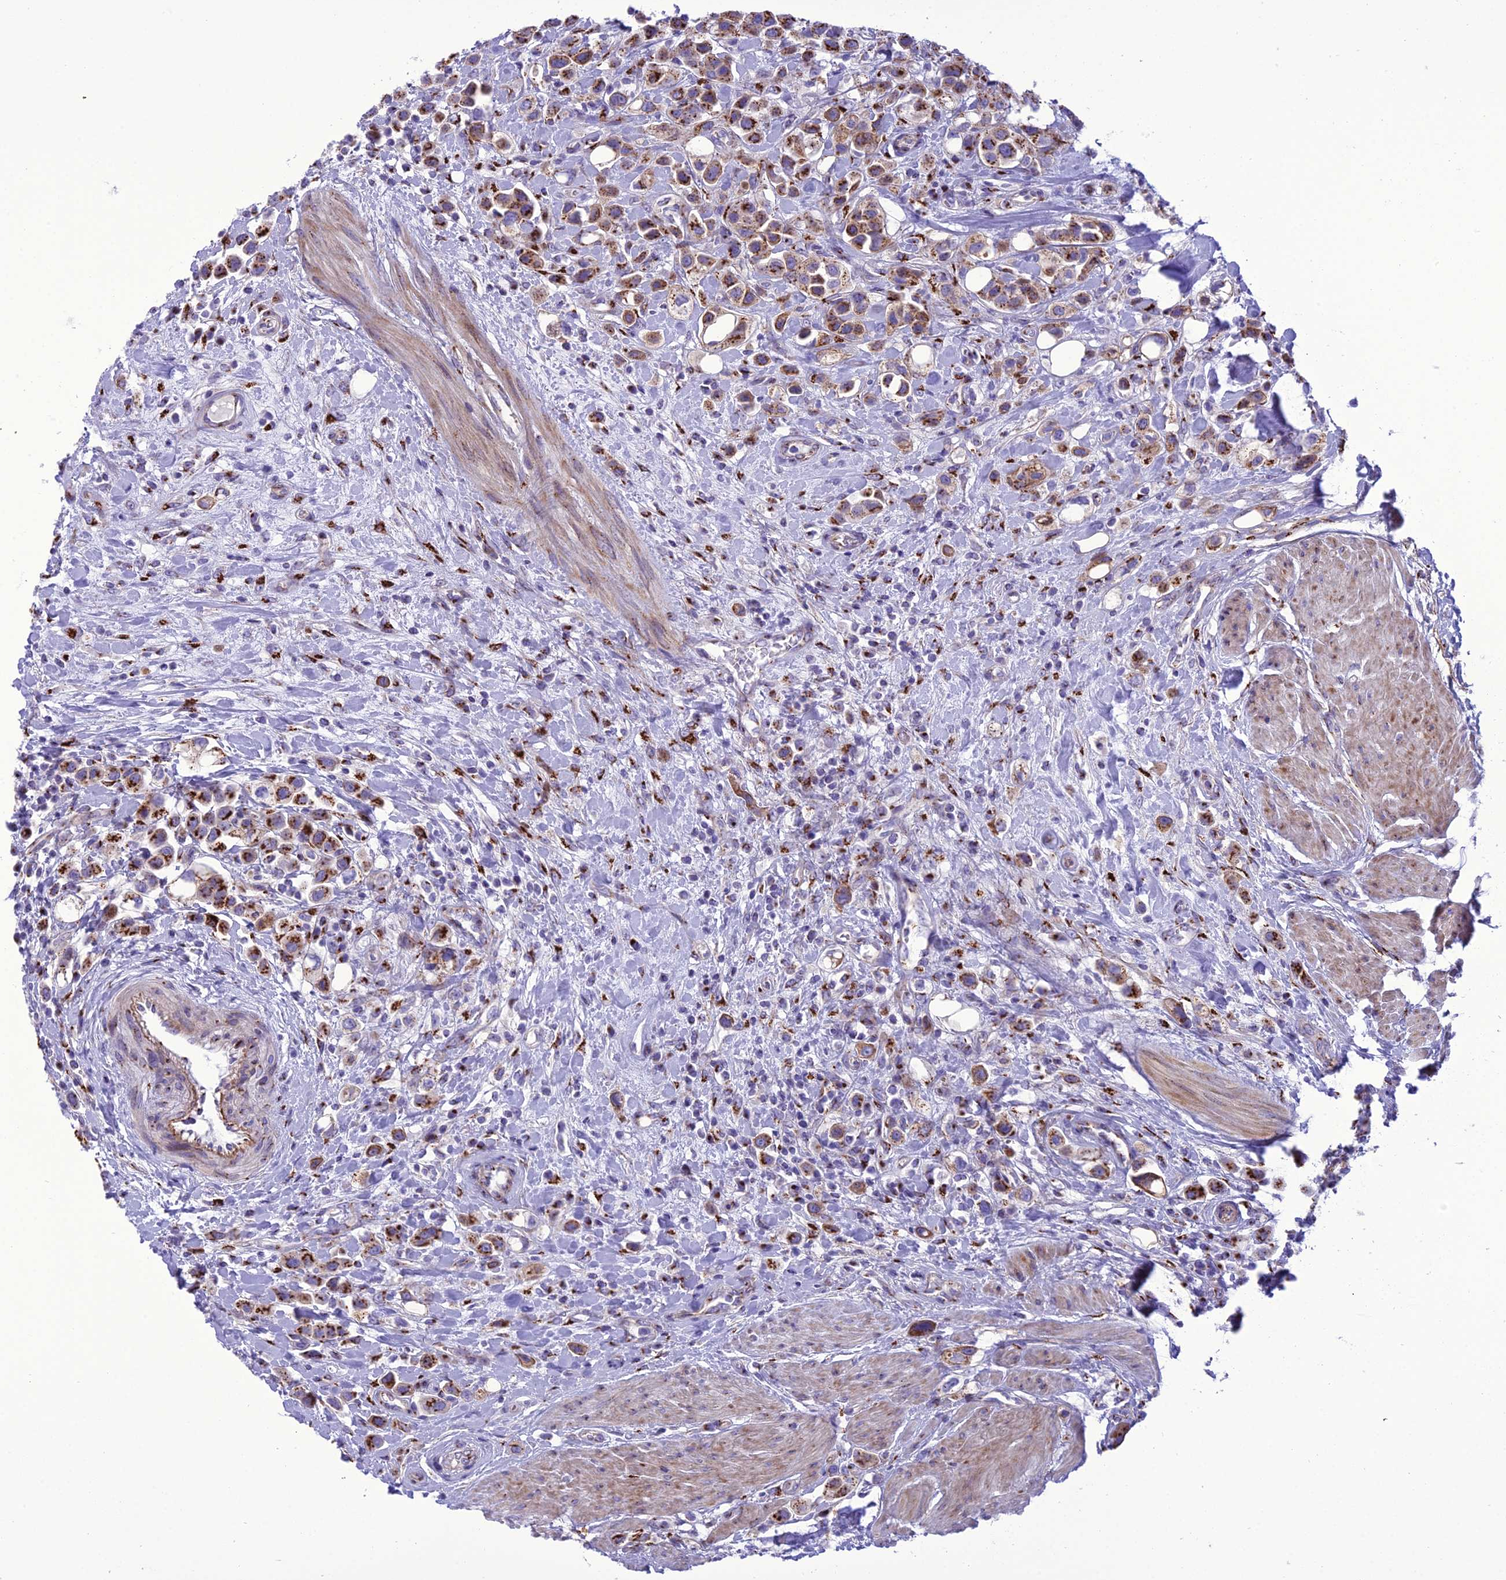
{"staining": {"intensity": "strong", "quantity": ">75%", "location": "cytoplasmic/membranous"}, "tissue": "urothelial cancer", "cell_type": "Tumor cells", "image_type": "cancer", "snomed": [{"axis": "morphology", "description": "Urothelial carcinoma, High grade"}, {"axis": "topography", "description": "Urinary bladder"}], "caption": "Human urothelial carcinoma (high-grade) stained with a brown dye shows strong cytoplasmic/membranous positive positivity in approximately >75% of tumor cells.", "gene": "GOLM2", "patient": {"sex": "male", "age": 50}}